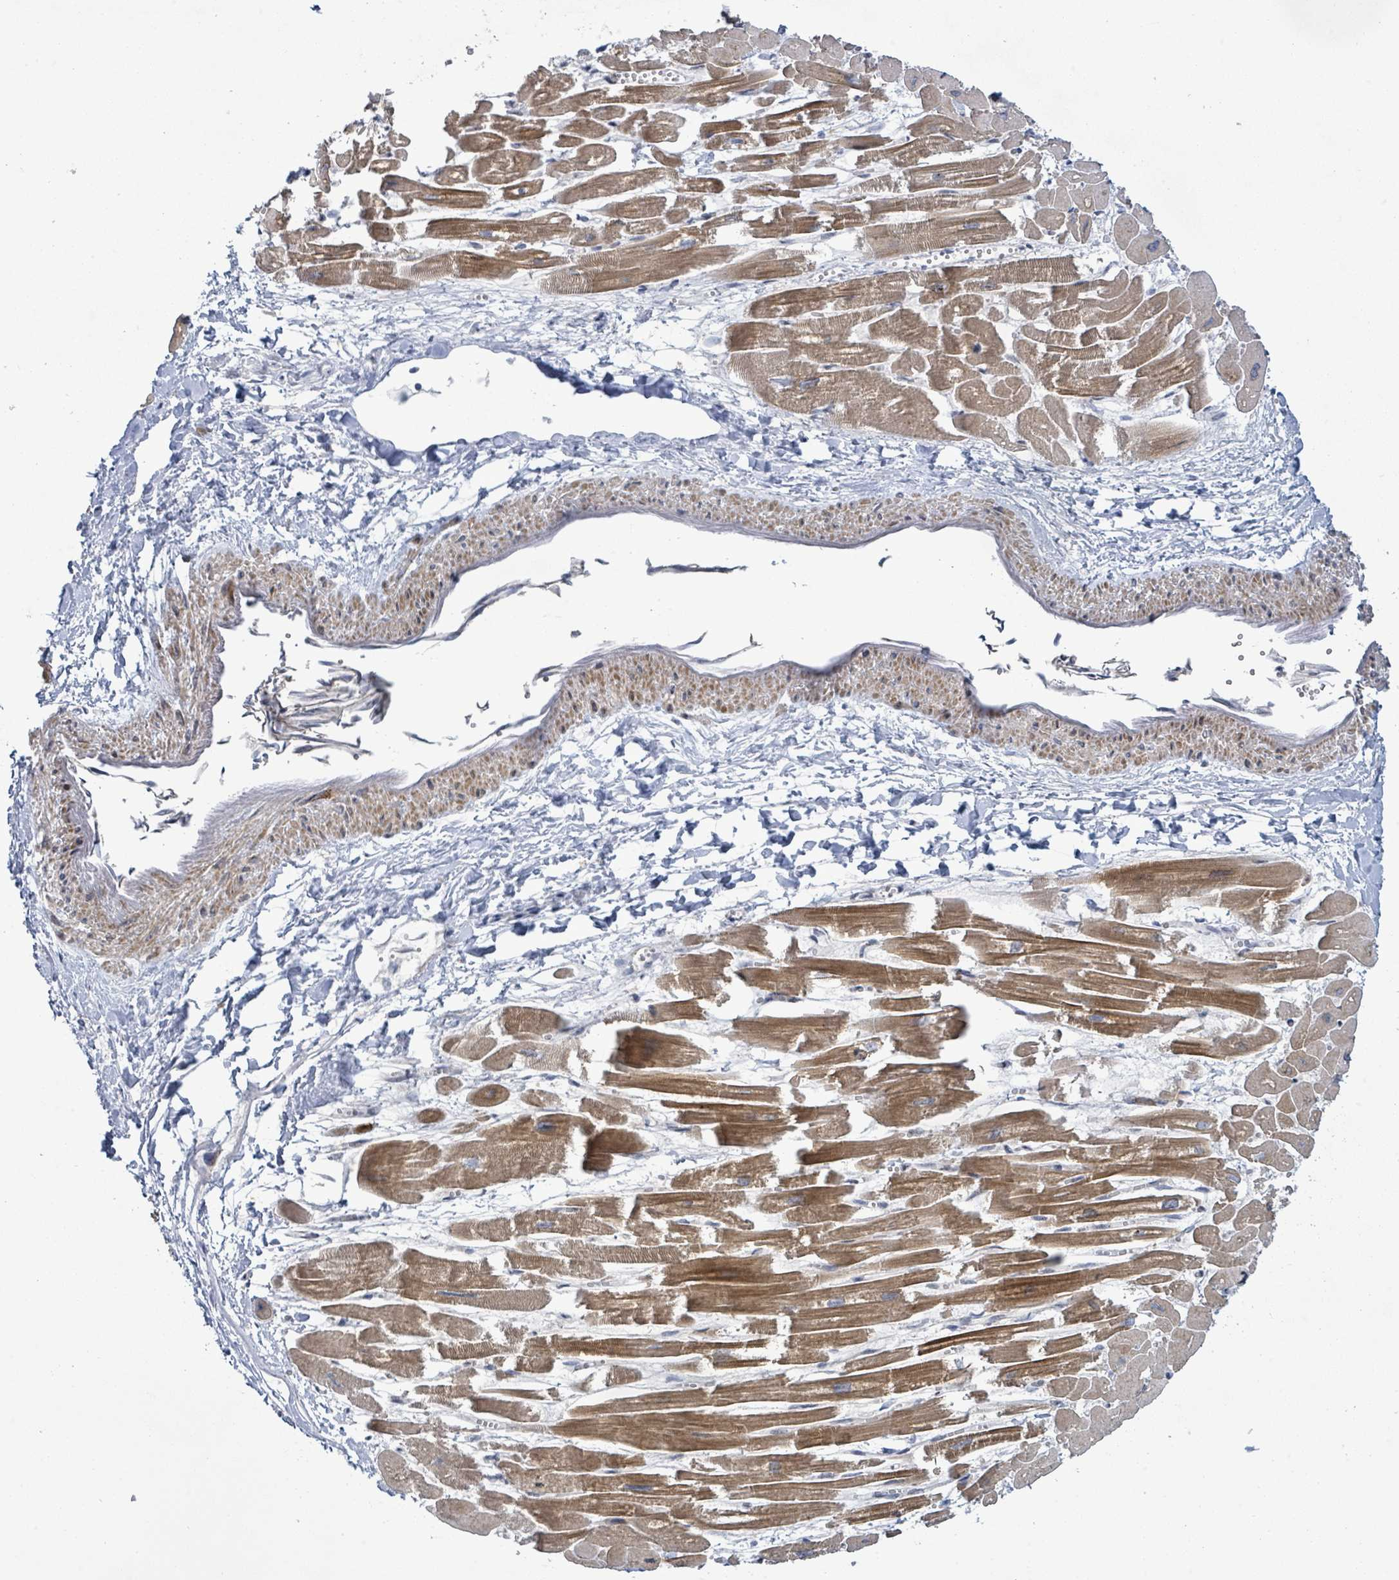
{"staining": {"intensity": "moderate", "quantity": ">75%", "location": "cytoplasmic/membranous"}, "tissue": "heart muscle", "cell_type": "Cardiomyocytes", "image_type": "normal", "snomed": [{"axis": "morphology", "description": "Normal tissue, NOS"}, {"axis": "topography", "description": "Heart"}], "caption": "A brown stain shows moderate cytoplasmic/membranous staining of a protein in cardiomyocytes of benign human heart muscle. (DAB (3,3'-diaminobenzidine) IHC with brightfield microscopy, high magnification).", "gene": "SLIT3", "patient": {"sex": "male", "age": 54}}